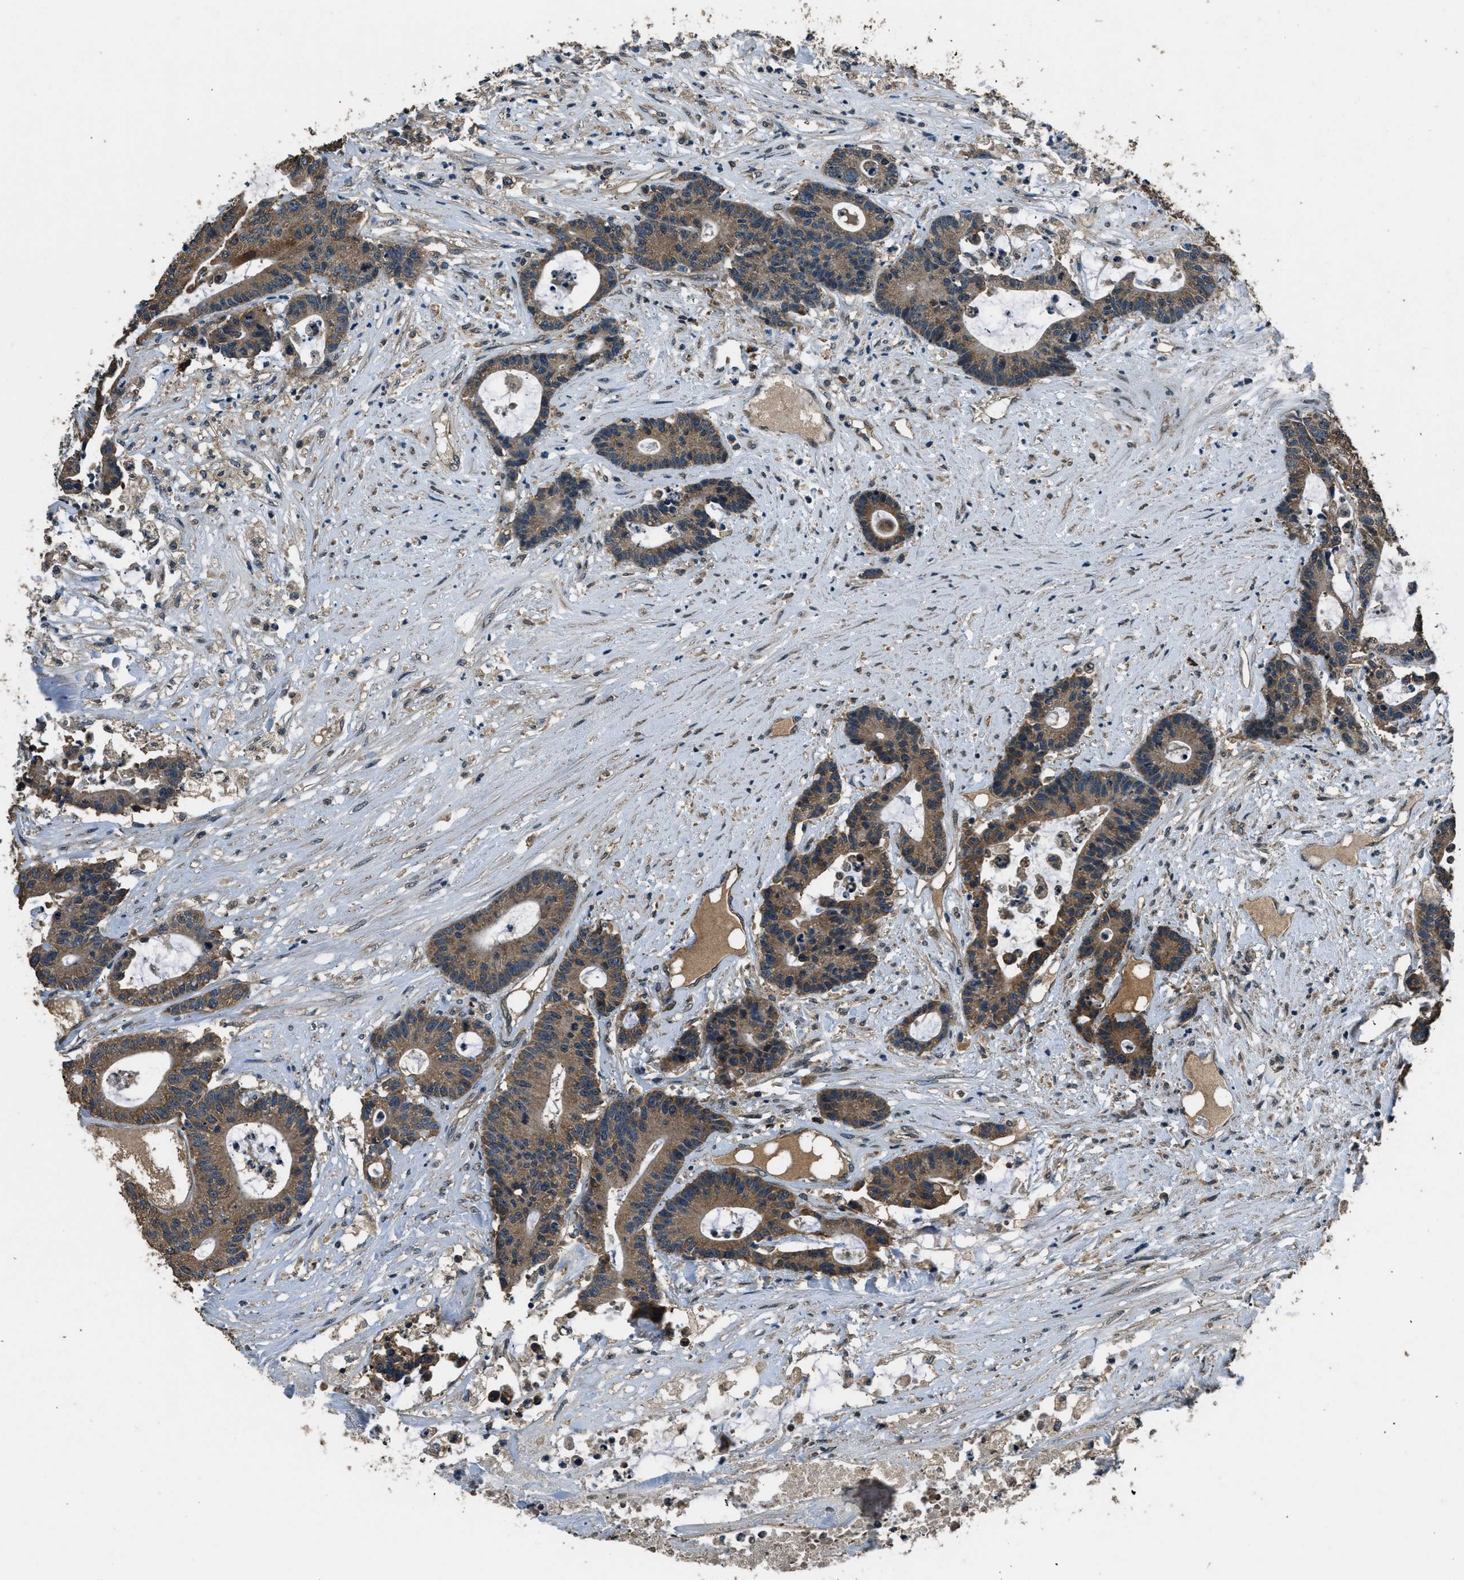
{"staining": {"intensity": "moderate", "quantity": ">75%", "location": "cytoplasmic/membranous"}, "tissue": "colorectal cancer", "cell_type": "Tumor cells", "image_type": "cancer", "snomed": [{"axis": "morphology", "description": "Adenocarcinoma, NOS"}, {"axis": "topography", "description": "Colon"}], "caption": "Immunohistochemical staining of colorectal adenocarcinoma shows medium levels of moderate cytoplasmic/membranous protein positivity in approximately >75% of tumor cells.", "gene": "SALL3", "patient": {"sex": "female", "age": 84}}